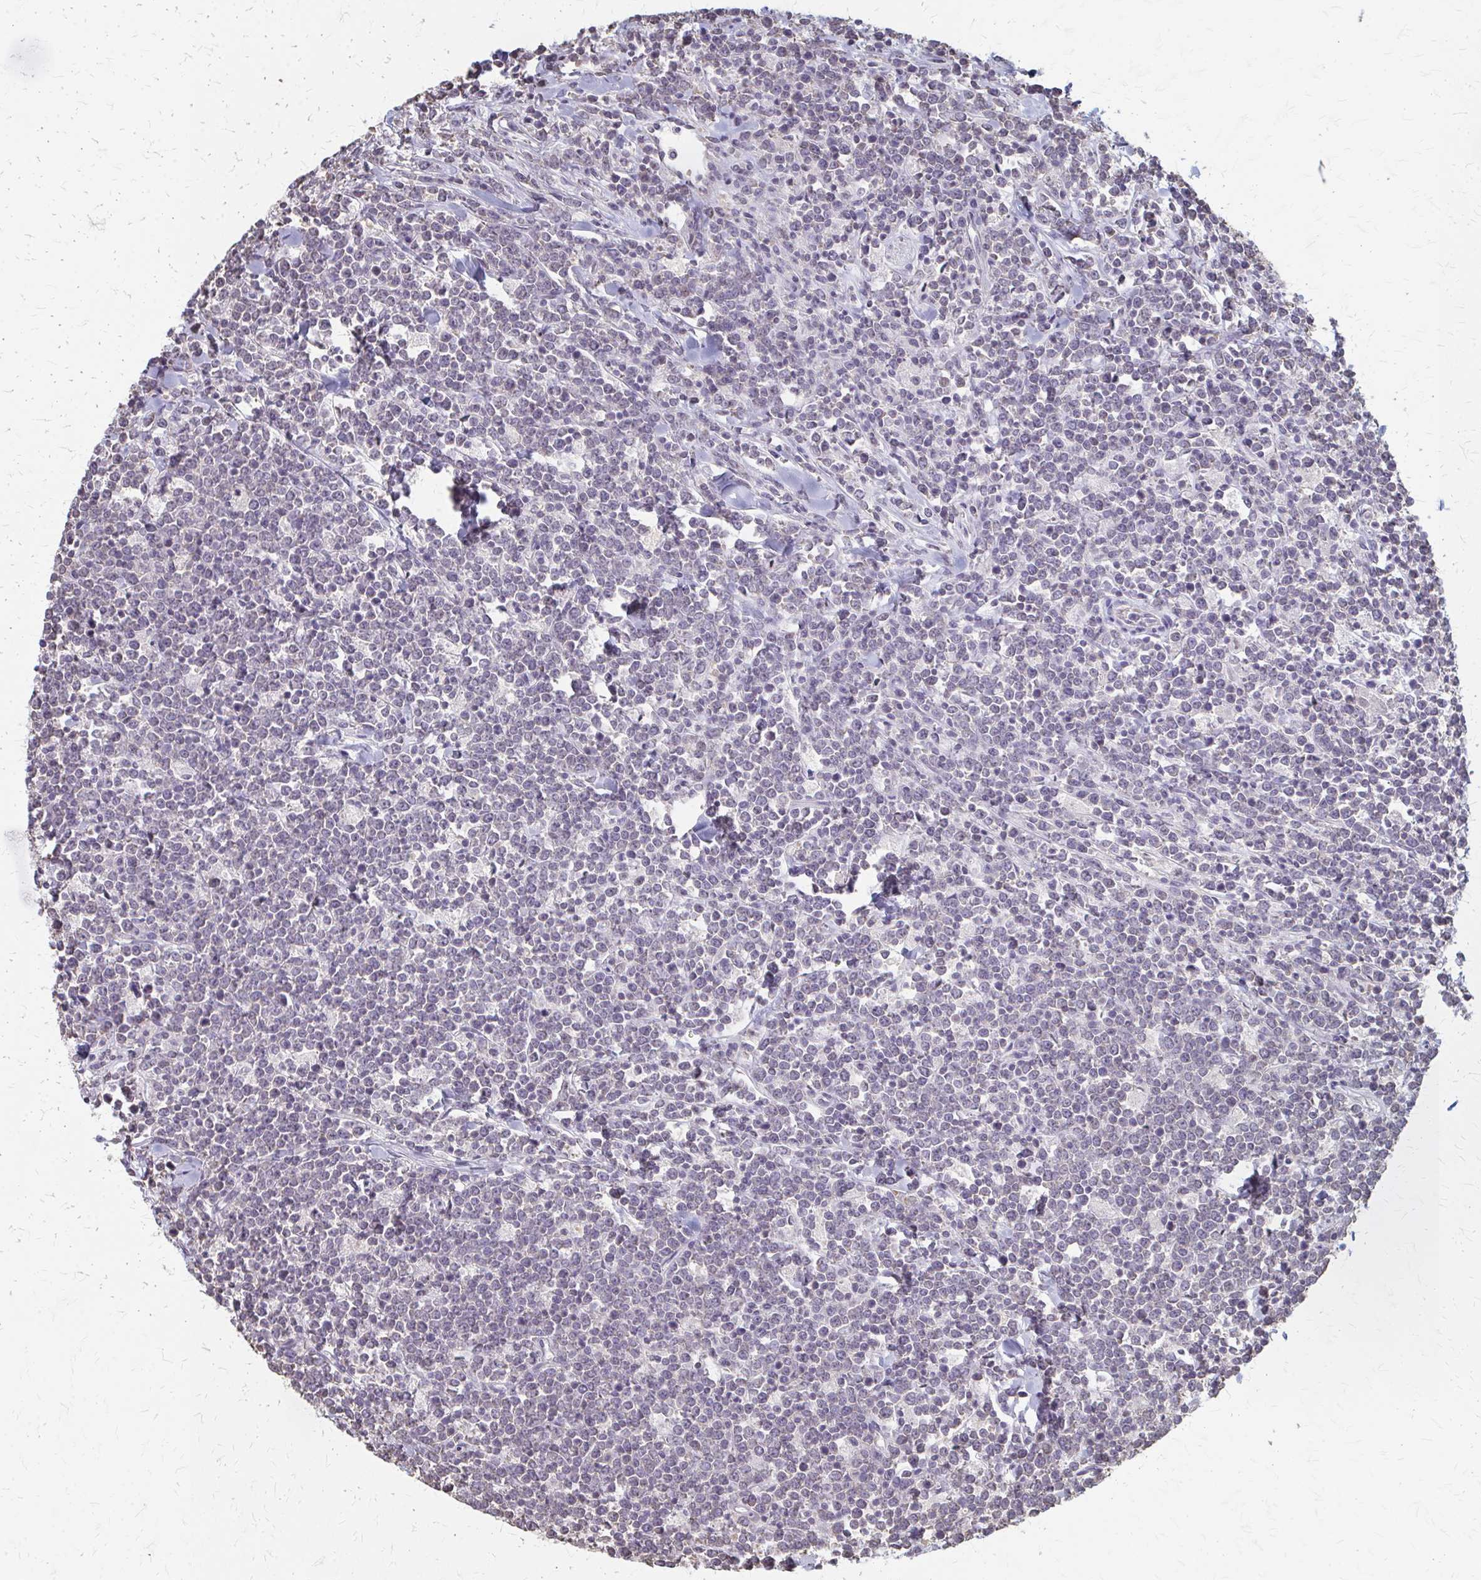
{"staining": {"intensity": "negative", "quantity": "none", "location": "none"}, "tissue": "lymphoma", "cell_type": "Tumor cells", "image_type": "cancer", "snomed": [{"axis": "morphology", "description": "Malignant lymphoma, non-Hodgkin's type, High grade"}, {"axis": "topography", "description": "Small intestine"}, {"axis": "topography", "description": "Colon"}], "caption": "Histopathology image shows no significant protein expression in tumor cells of high-grade malignant lymphoma, non-Hodgkin's type.", "gene": "RABGAP1L", "patient": {"sex": "male", "age": 8}}